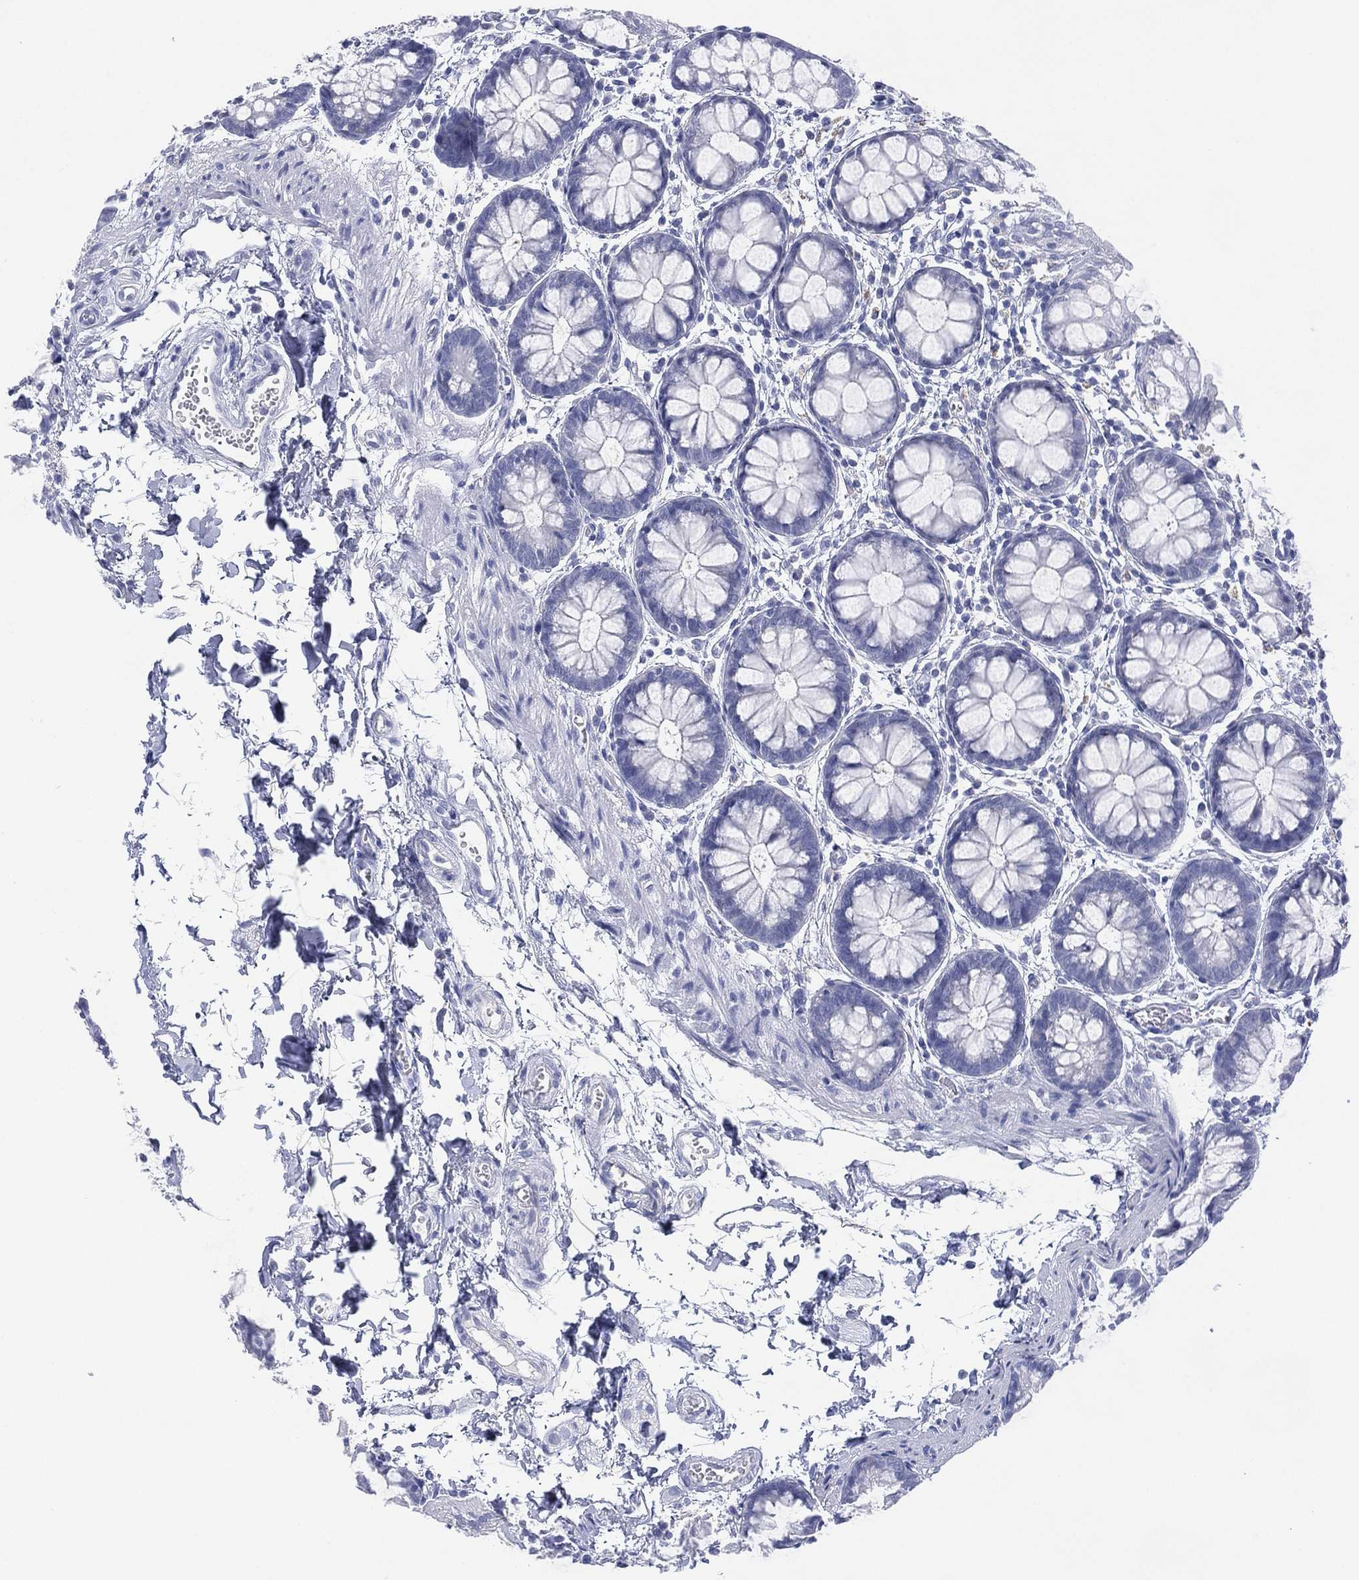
{"staining": {"intensity": "negative", "quantity": "none", "location": "none"}, "tissue": "rectum", "cell_type": "Glandular cells", "image_type": "normal", "snomed": [{"axis": "morphology", "description": "Normal tissue, NOS"}, {"axis": "topography", "description": "Rectum"}], "caption": "Immunohistochemistry (IHC) micrograph of benign human rectum stained for a protein (brown), which shows no expression in glandular cells.", "gene": "DSG1", "patient": {"sex": "male", "age": 57}}